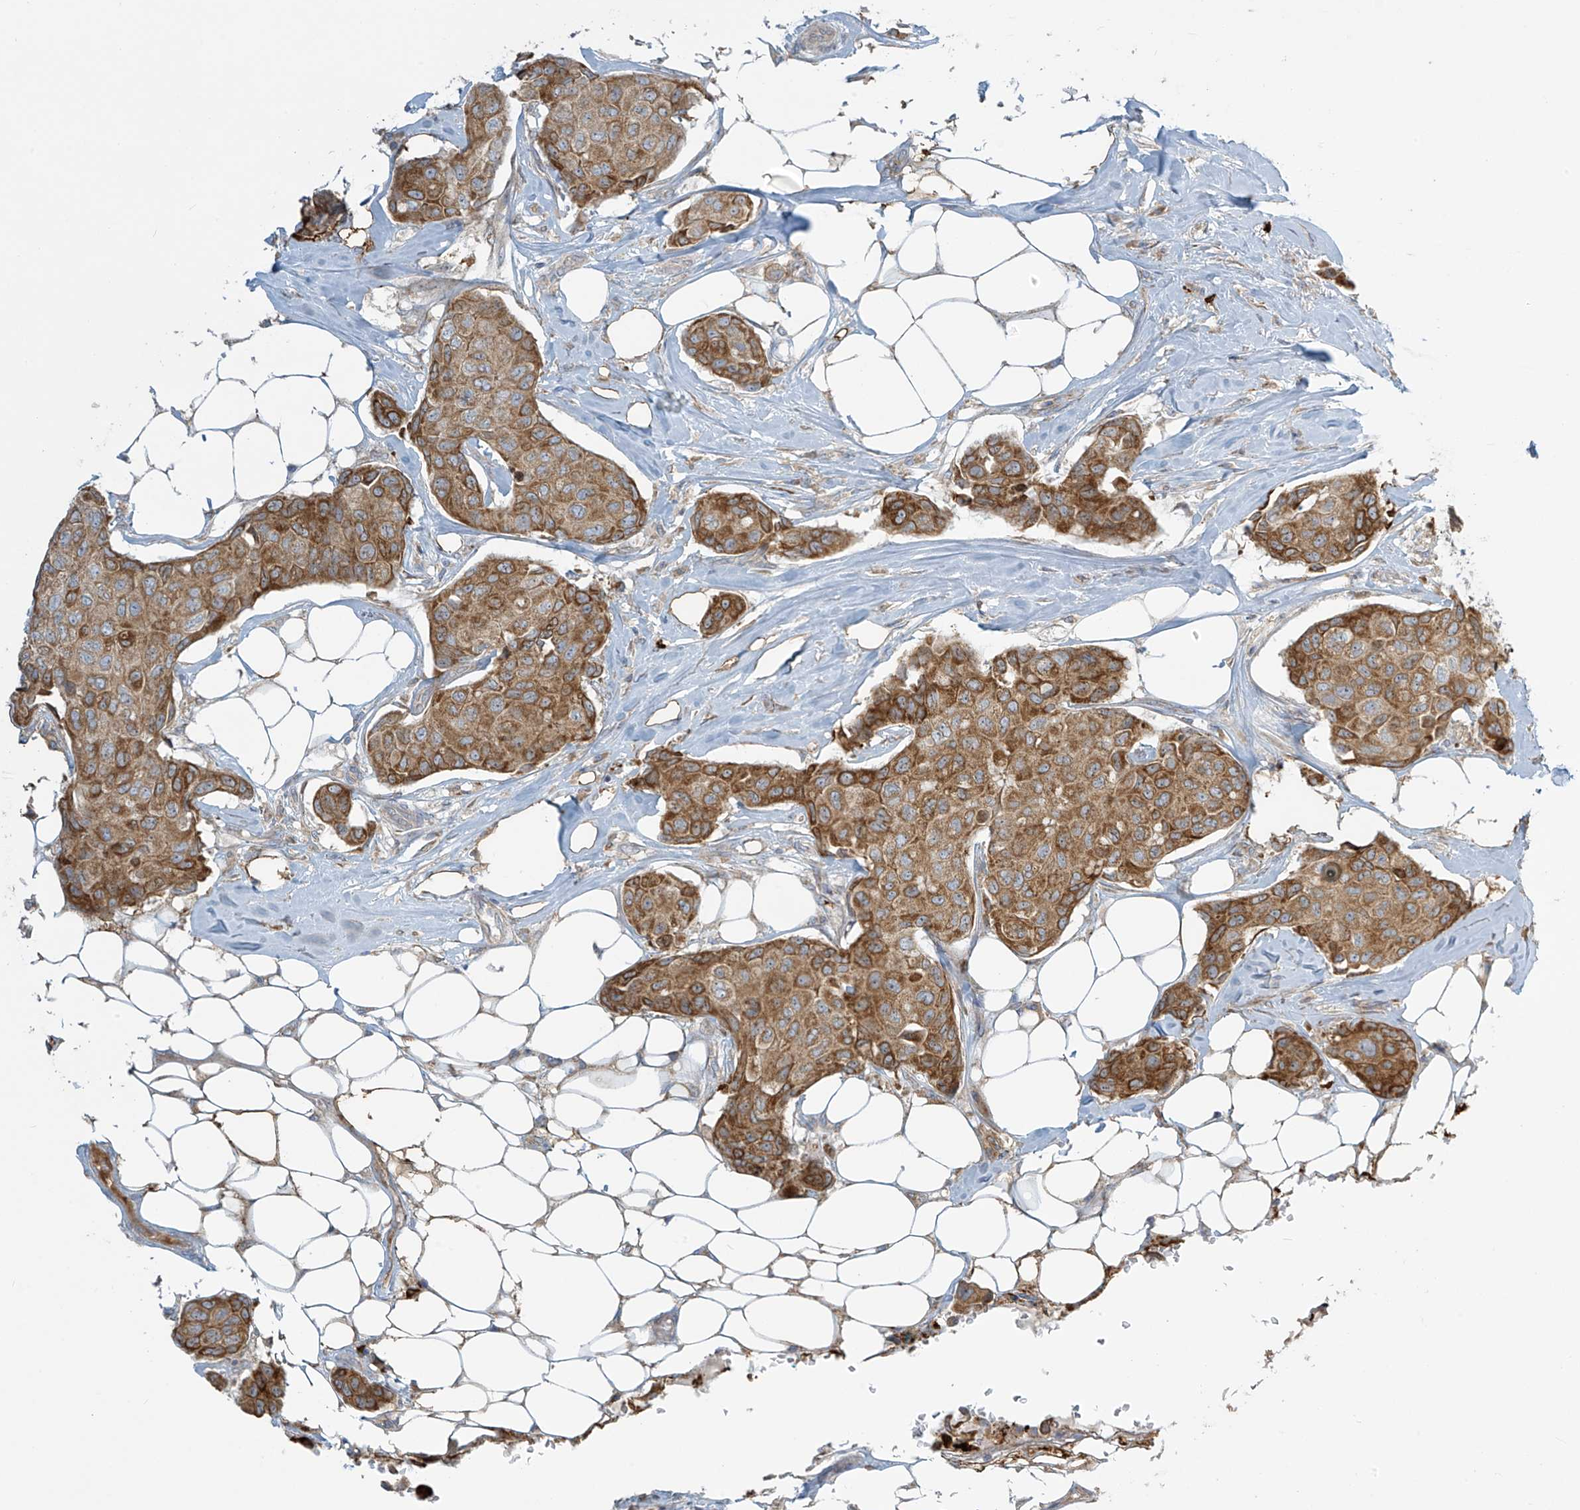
{"staining": {"intensity": "moderate", "quantity": ">75%", "location": "cytoplasmic/membranous"}, "tissue": "breast cancer", "cell_type": "Tumor cells", "image_type": "cancer", "snomed": [{"axis": "morphology", "description": "Duct carcinoma"}, {"axis": "topography", "description": "Breast"}], "caption": "Breast cancer (invasive ductal carcinoma) tissue shows moderate cytoplasmic/membranous expression in approximately >75% of tumor cells", "gene": "LZTS3", "patient": {"sex": "female", "age": 80}}